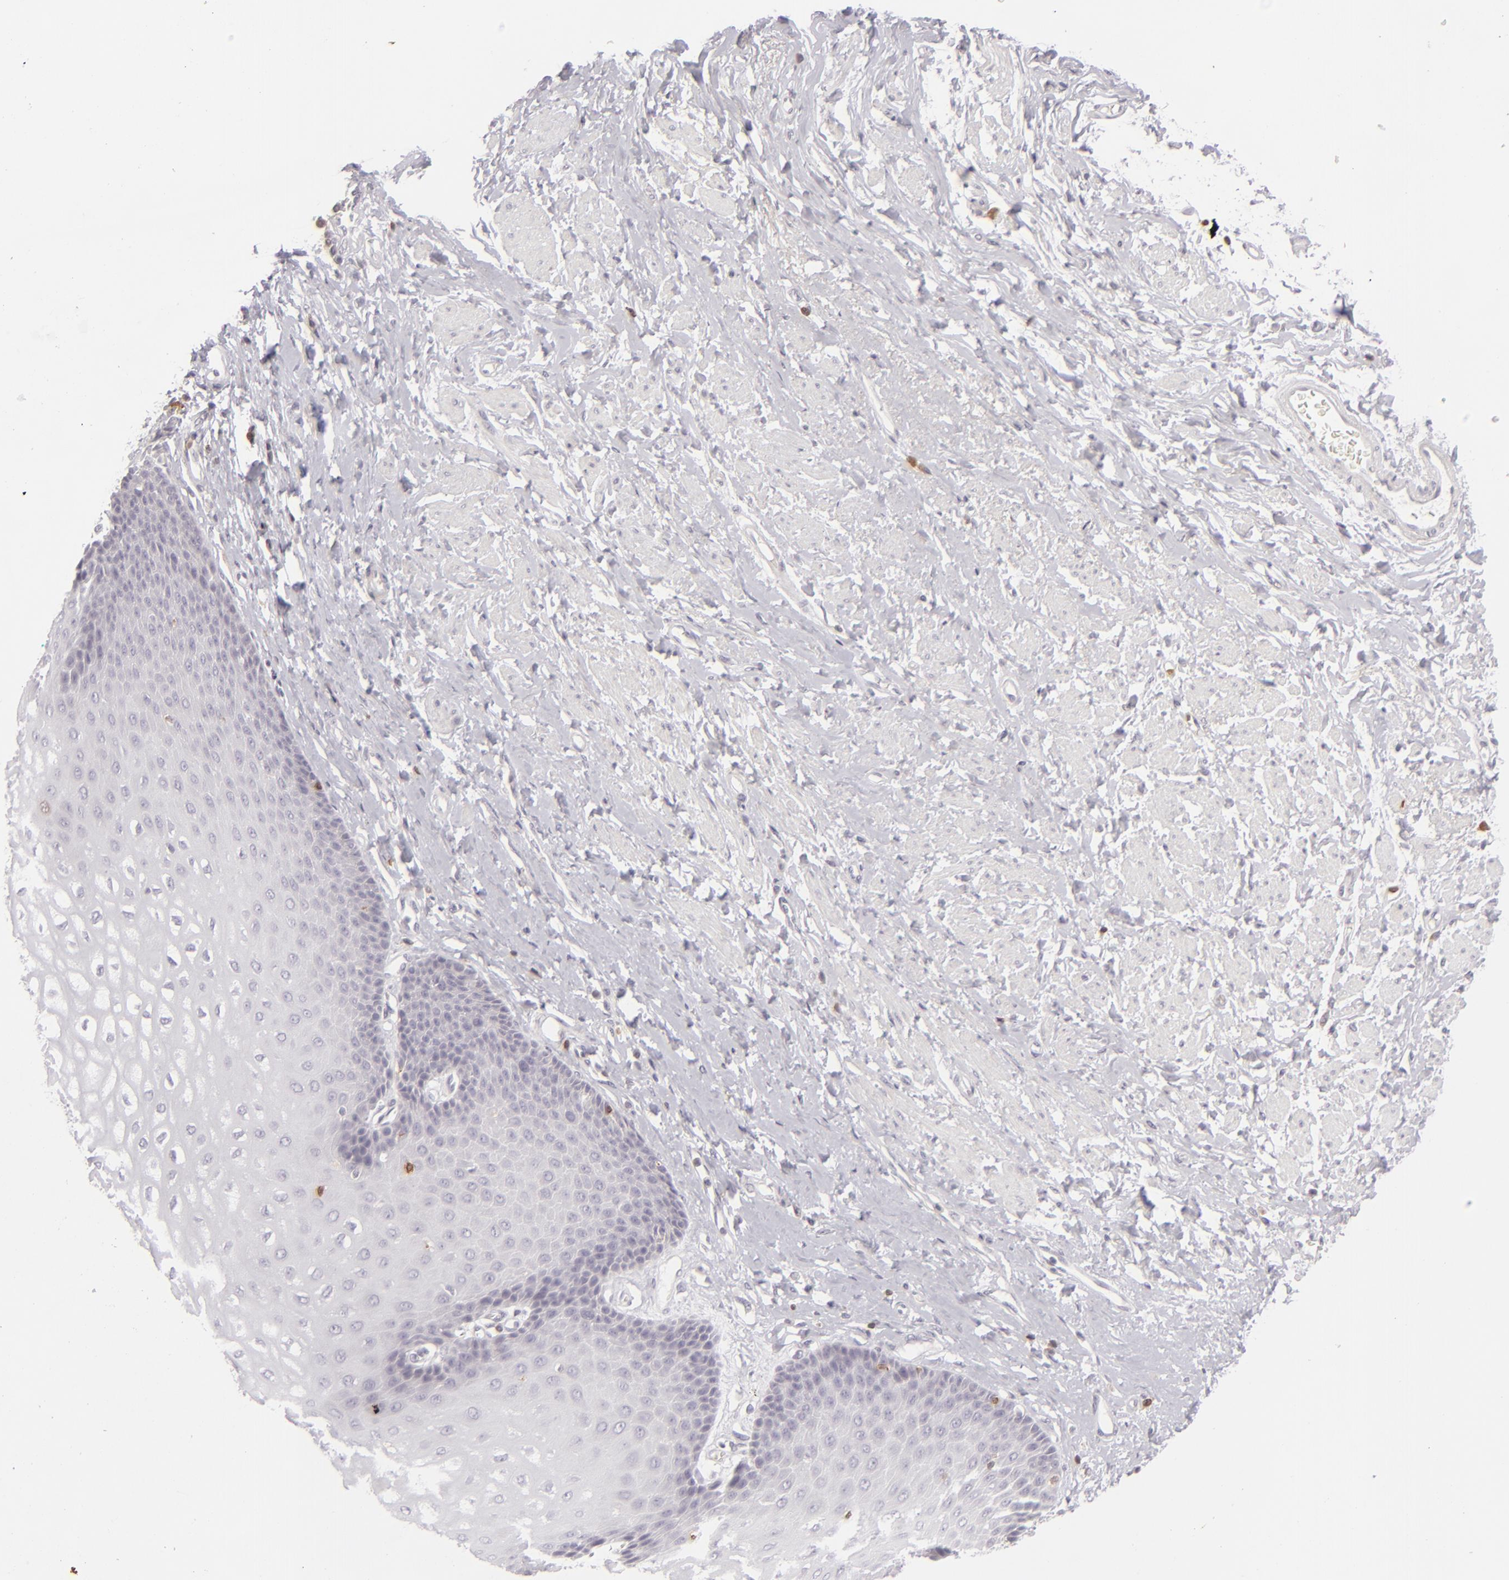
{"staining": {"intensity": "negative", "quantity": "none", "location": "none"}, "tissue": "esophagus", "cell_type": "Squamous epithelial cells", "image_type": "normal", "snomed": [{"axis": "morphology", "description": "Normal tissue, NOS"}, {"axis": "topography", "description": "Esophagus"}], "caption": "A photomicrograph of human esophagus is negative for staining in squamous epithelial cells. The staining was performed using DAB to visualize the protein expression in brown, while the nuclei were stained in blue with hematoxylin (Magnification: 20x).", "gene": "APOBEC3G", "patient": {"sex": "male", "age": 70}}